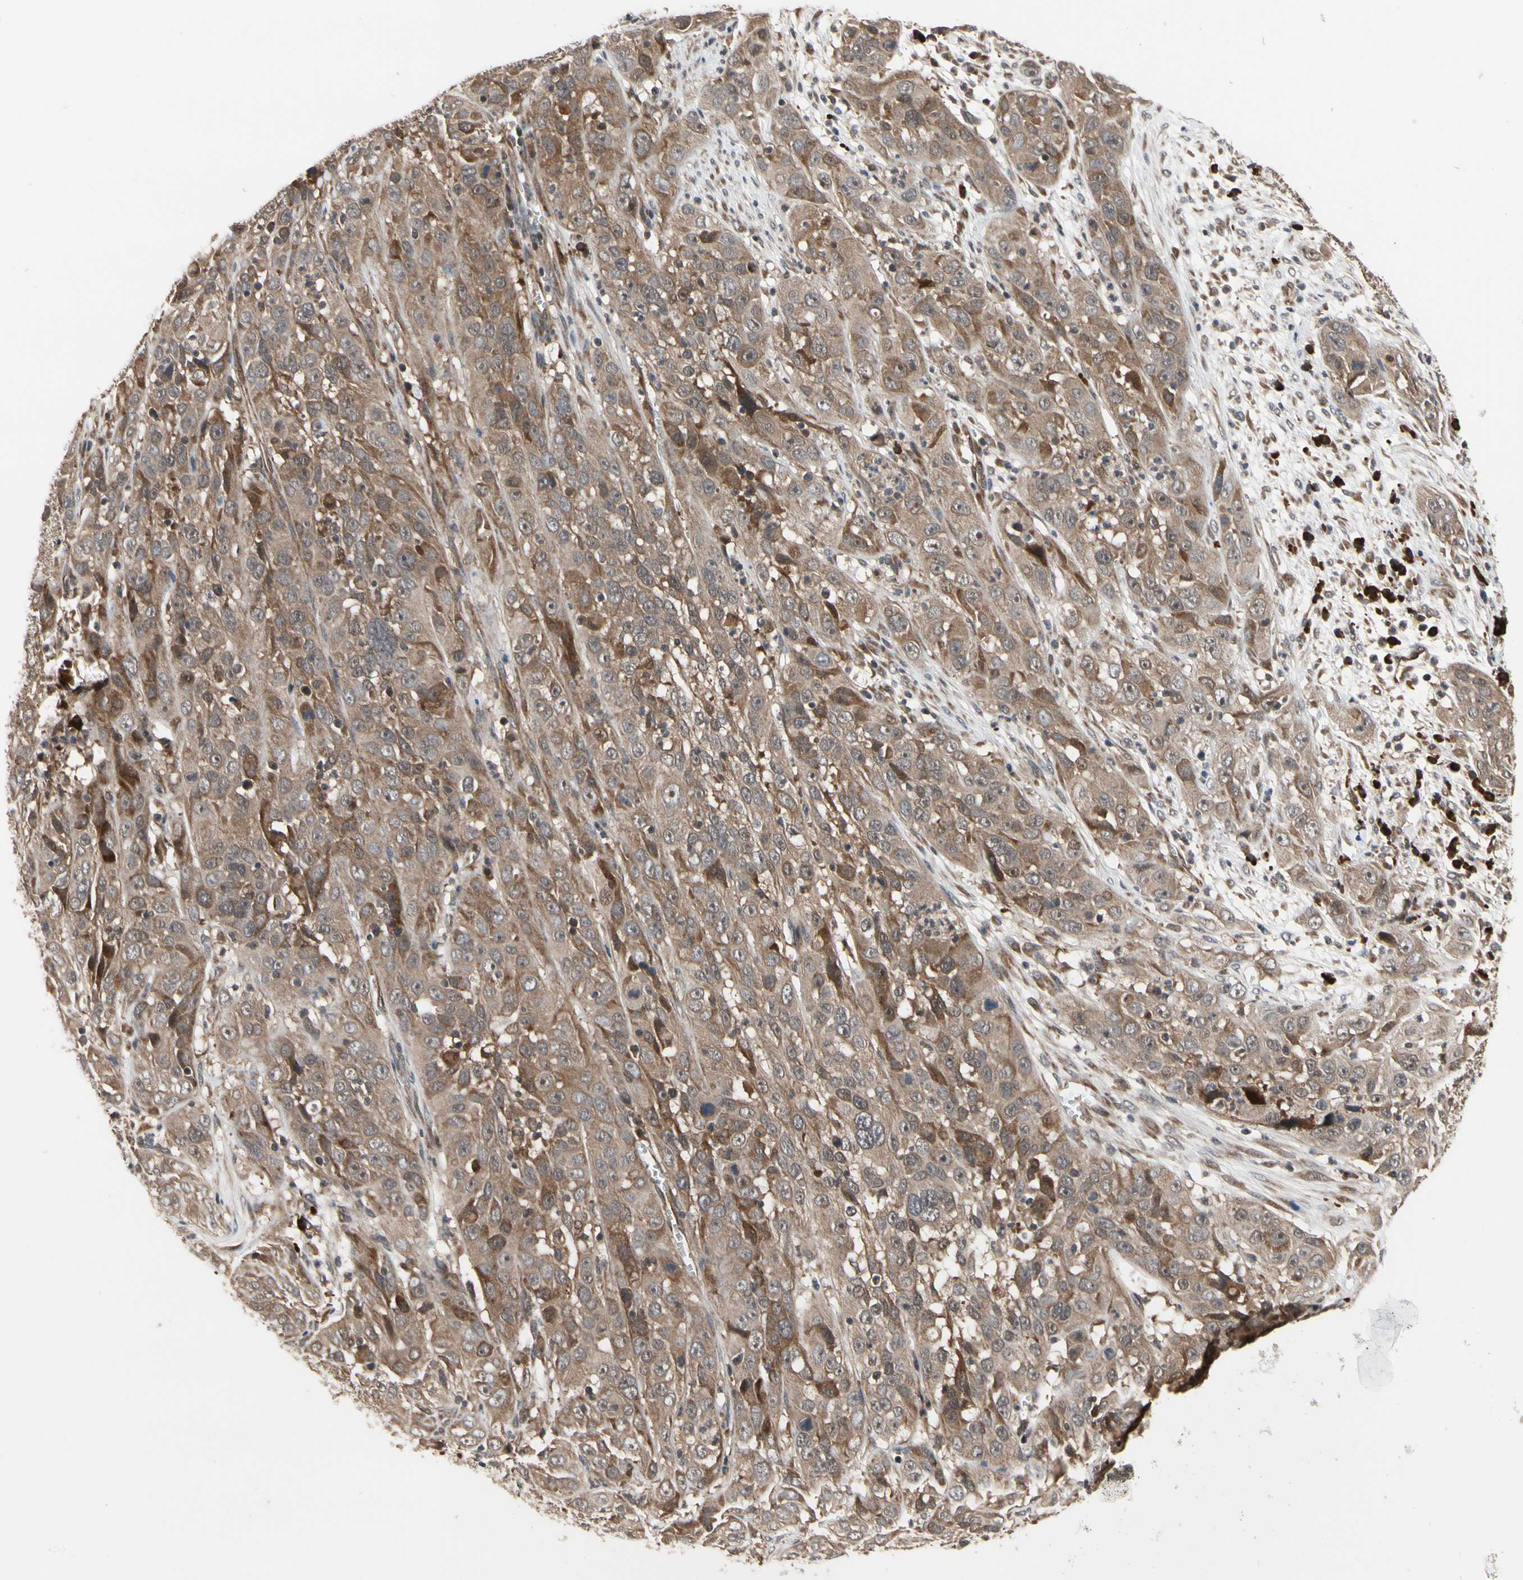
{"staining": {"intensity": "moderate", "quantity": ">75%", "location": "cytoplasmic/membranous"}, "tissue": "cervical cancer", "cell_type": "Tumor cells", "image_type": "cancer", "snomed": [{"axis": "morphology", "description": "Squamous cell carcinoma, NOS"}, {"axis": "topography", "description": "Cervix"}], "caption": "Brown immunohistochemical staining in cervical squamous cell carcinoma exhibits moderate cytoplasmic/membranous expression in approximately >75% of tumor cells.", "gene": "CYTIP", "patient": {"sex": "female", "age": 32}}